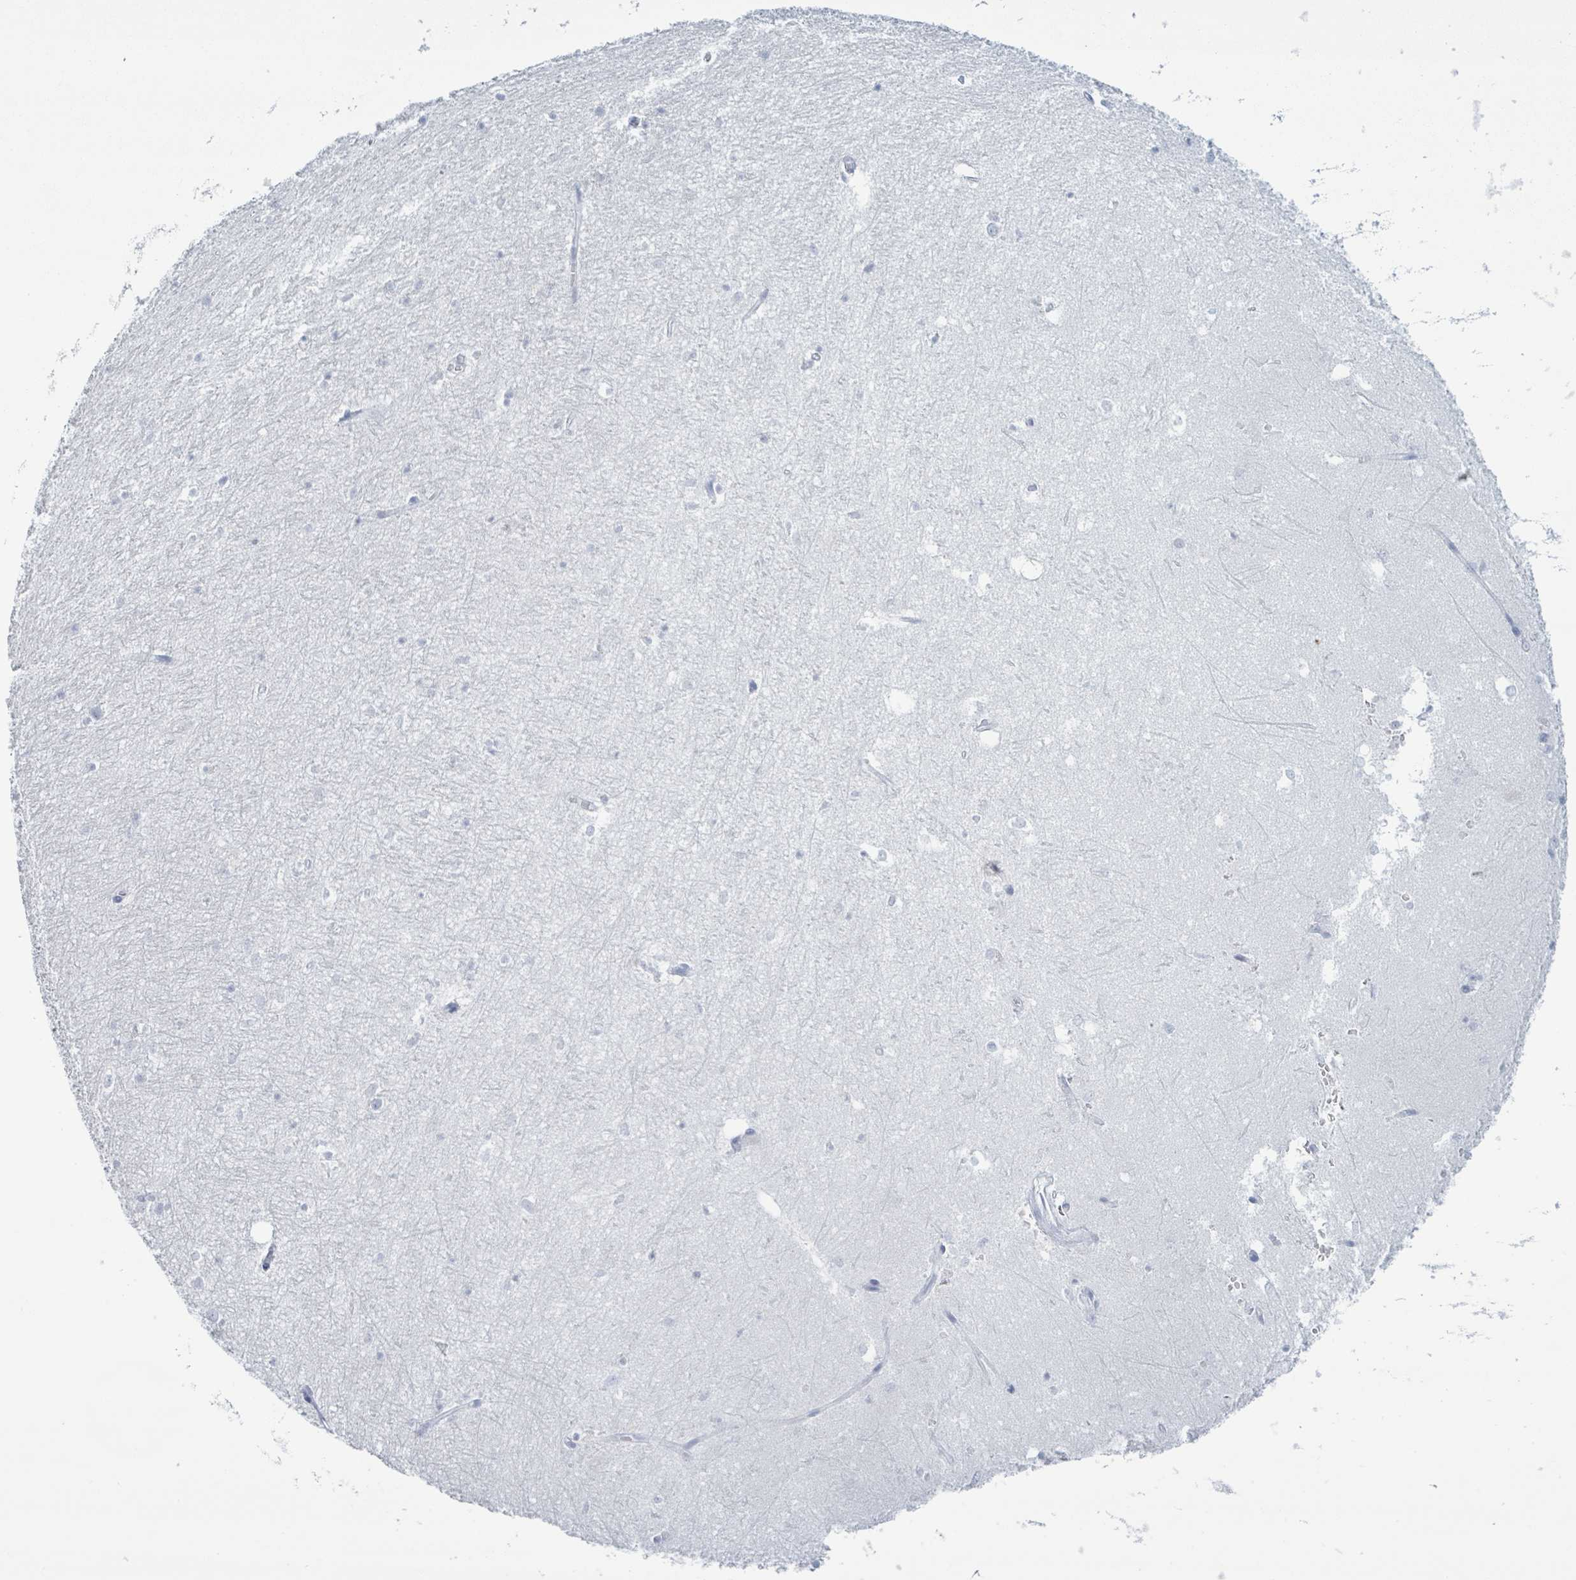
{"staining": {"intensity": "negative", "quantity": "none", "location": "none"}, "tissue": "hippocampus", "cell_type": "Glial cells", "image_type": "normal", "snomed": [{"axis": "morphology", "description": "Normal tissue, NOS"}, {"axis": "topography", "description": "Hippocampus"}], "caption": "This is a image of immunohistochemistry (IHC) staining of unremarkable hippocampus, which shows no positivity in glial cells.", "gene": "KRT8", "patient": {"sex": "female", "age": 64}}